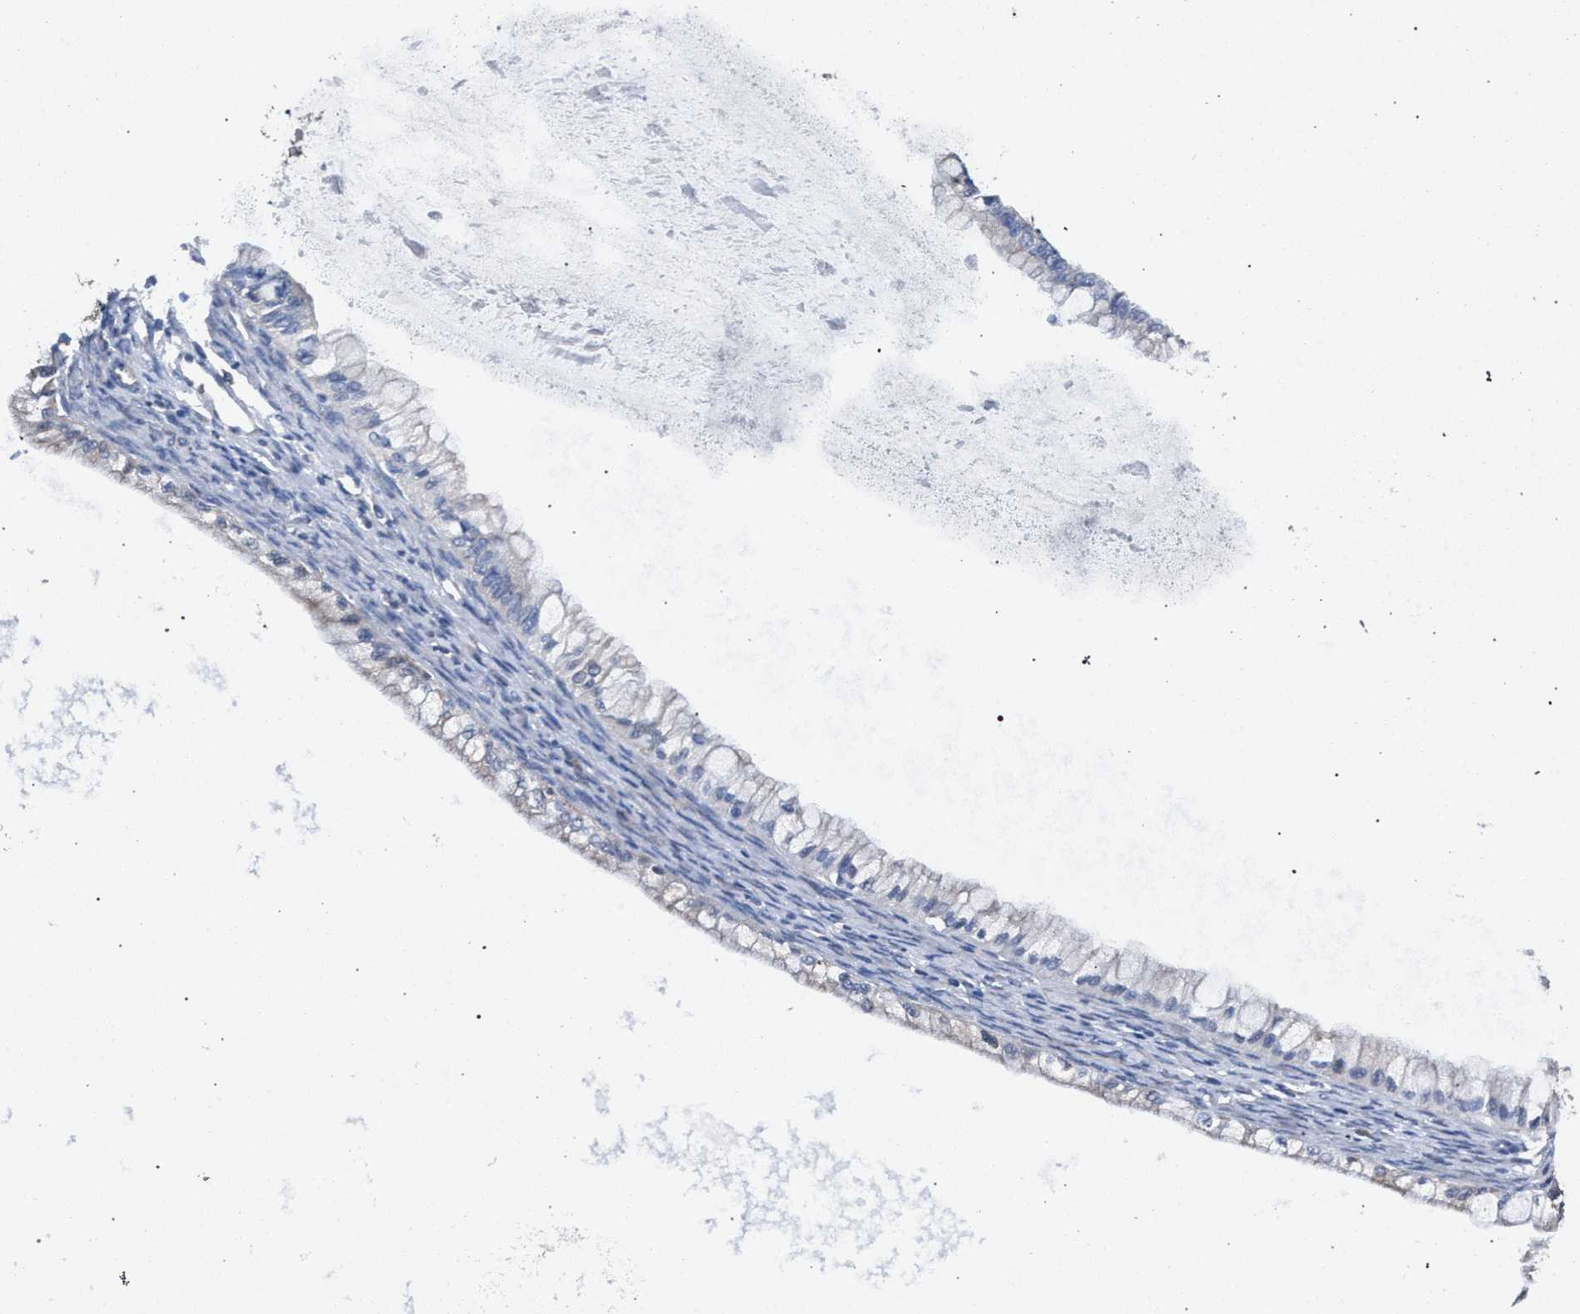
{"staining": {"intensity": "negative", "quantity": "none", "location": "none"}, "tissue": "ovarian cancer", "cell_type": "Tumor cells", "image_type": "cancer", "snomed": [{"axis": "morphology", "description": "Cystadenocarcinoma, mucinous, NOS"}, {"axis": "topography", "description": "Ovary"}], "caption": "Ovarian cancer stained for a protein using IHC displays no staining tumor cells.", "gene": "CRYZ", "patient": {"sex": "female", "age": 57}}